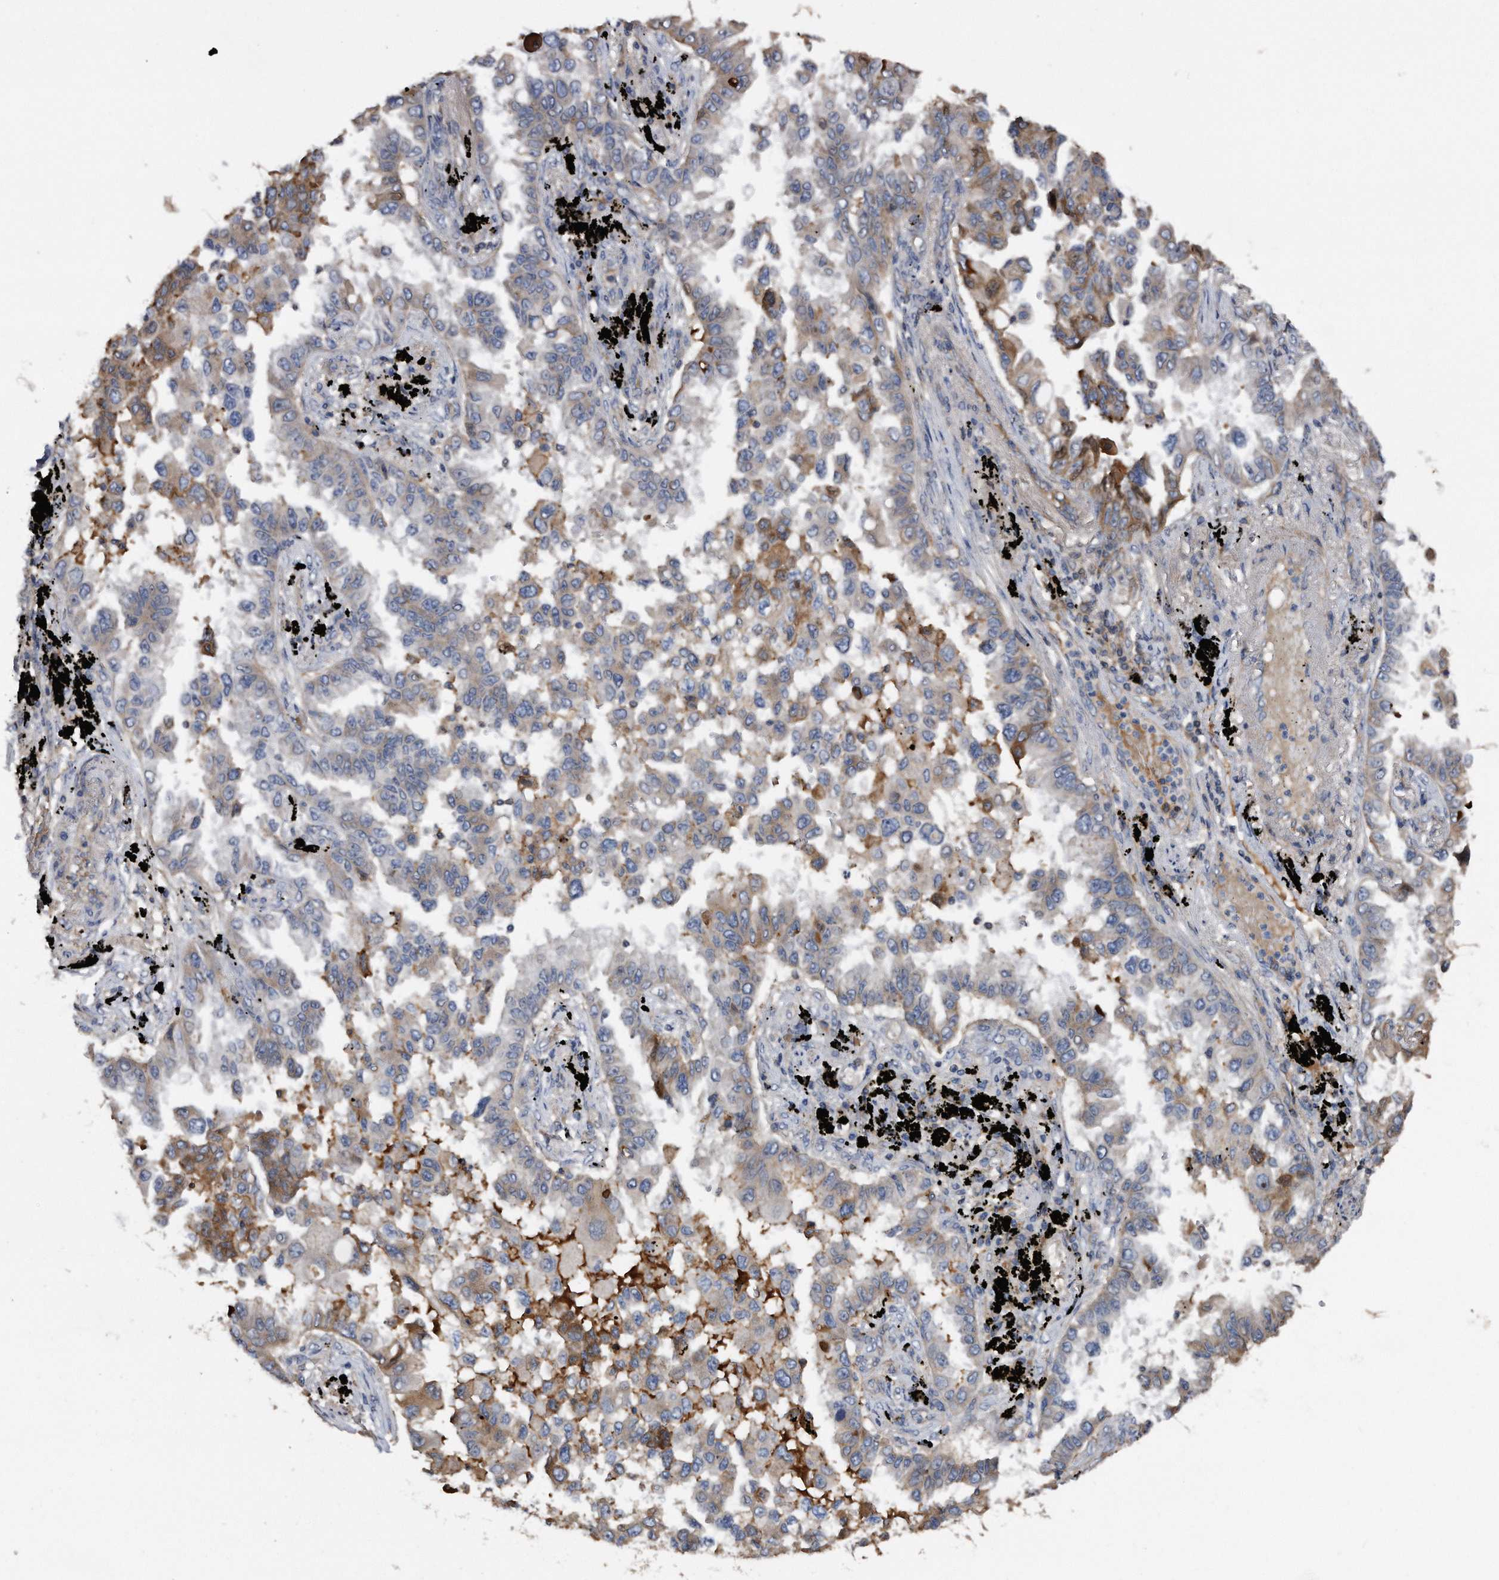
{"staining": {"intensity": "moderate", "quantity": "25%-75%", "location": "cytoplasmic/membranous"}, "tissue": "lung cancer", "cell_type": "Tumor cells", "image_type": "cancer", "snomed": [{"axis": "morphology", "description": "Adenocarcinoma, NOS"}, {"axis": "topography", "description": "Lung"}], "caption": "Protein analysis of lung adenocarcinoma tissue exhibits moderate cytoplasmic/membranous positivity in about 25%-75% of tumor cells.", "gene": "KCND3", "patient": {"sex": "female", "age": 67}}